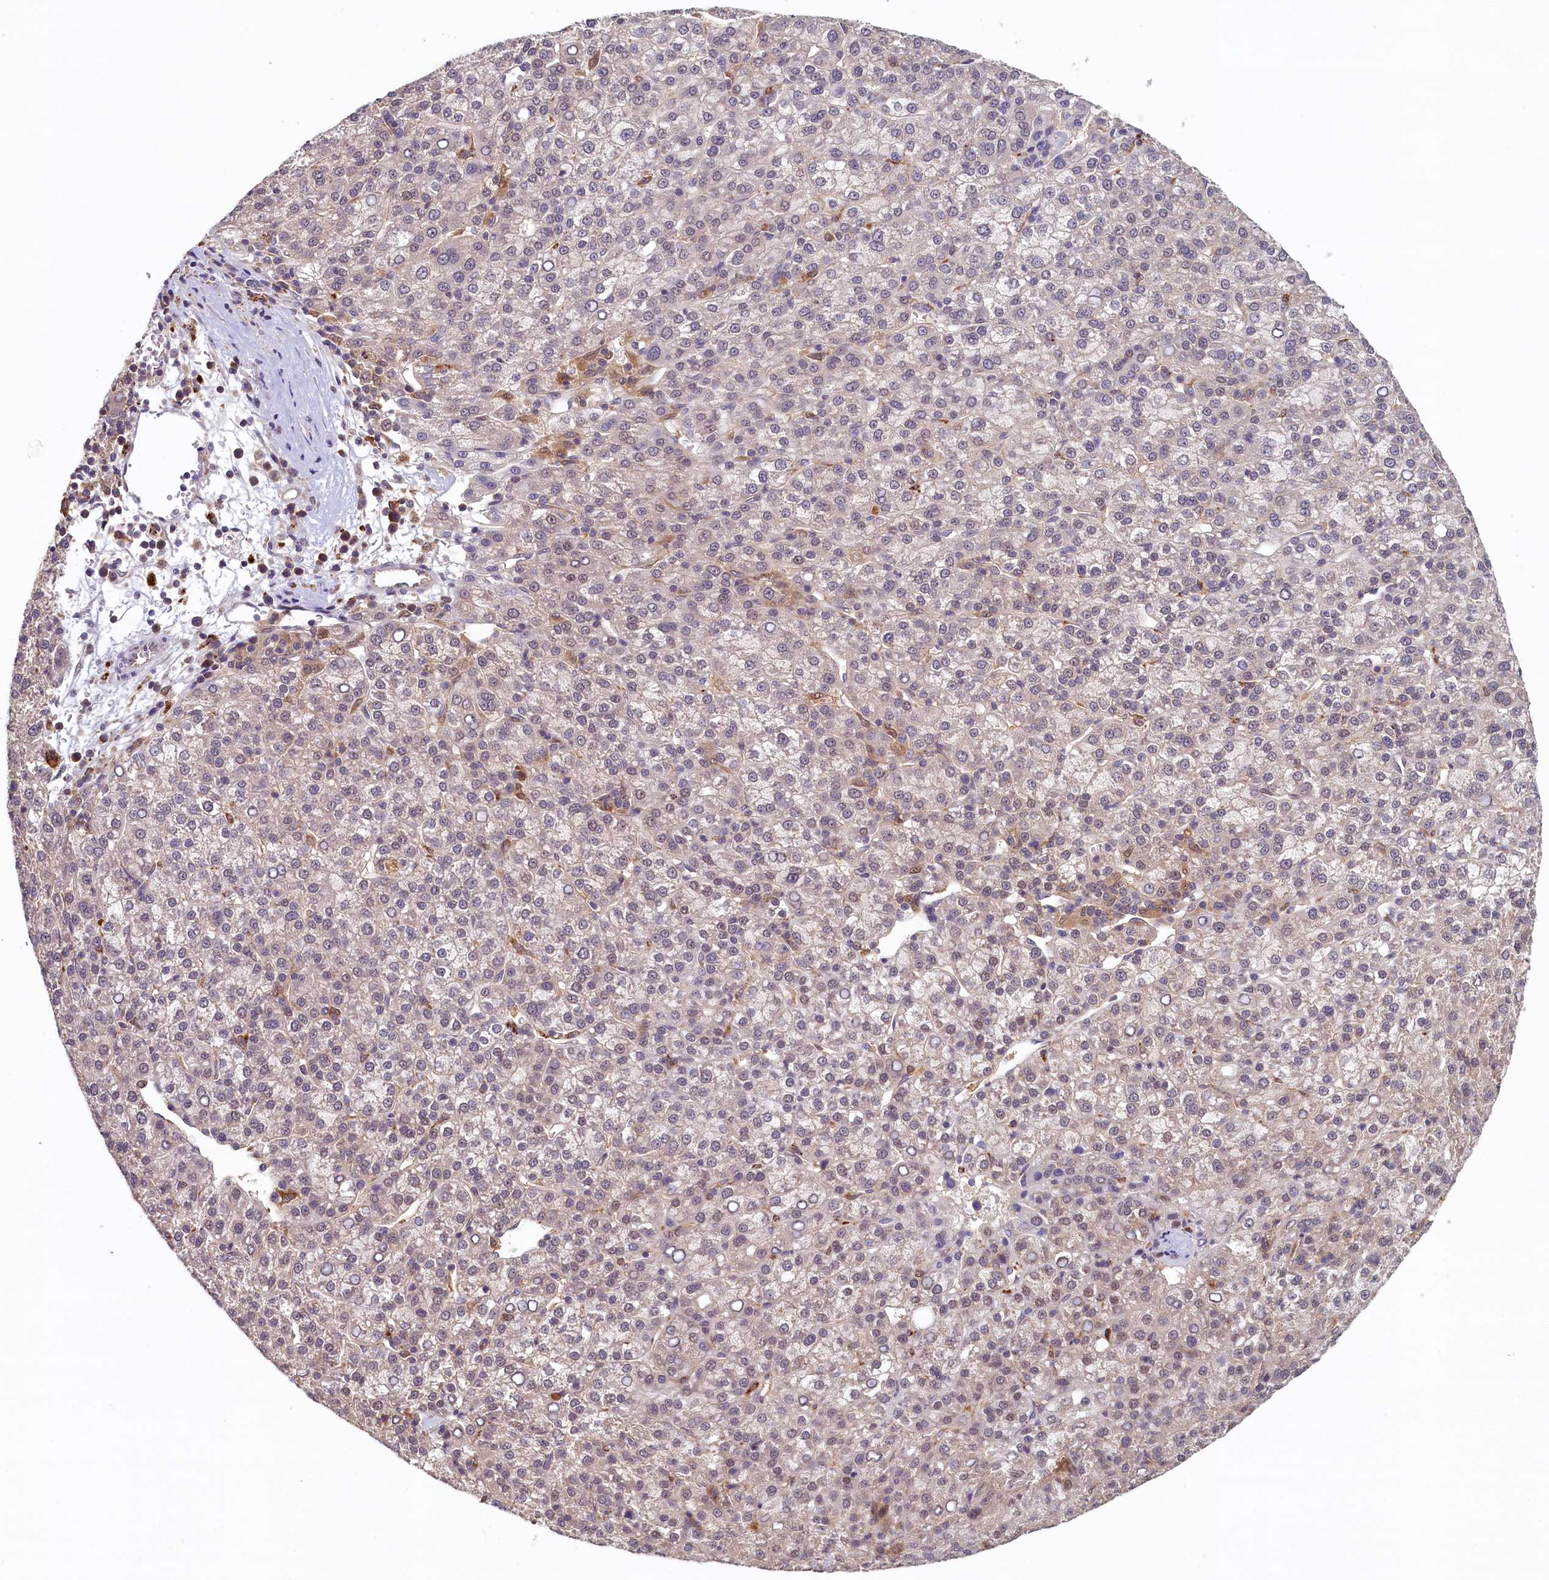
{"staining": {"intensity": "weak", "quantity": "<25%", "location": "cytoplasmic/membranous"}, "tissue": "liver cancer", "cell_type": "Tumor cells", "image_type": "cancer", "snomed": [{"axis": "morphology", "description": "Carcinoma, Hepatocellular, NOS"}, {"axis": "topography", "description": "Liver"}], "caption": "Liver cancer was stained to show a protein in brown. There is no significant expression in tumor cells.", "gene": "NUBP2", "patient": {"sex": "female", "age": 58}}